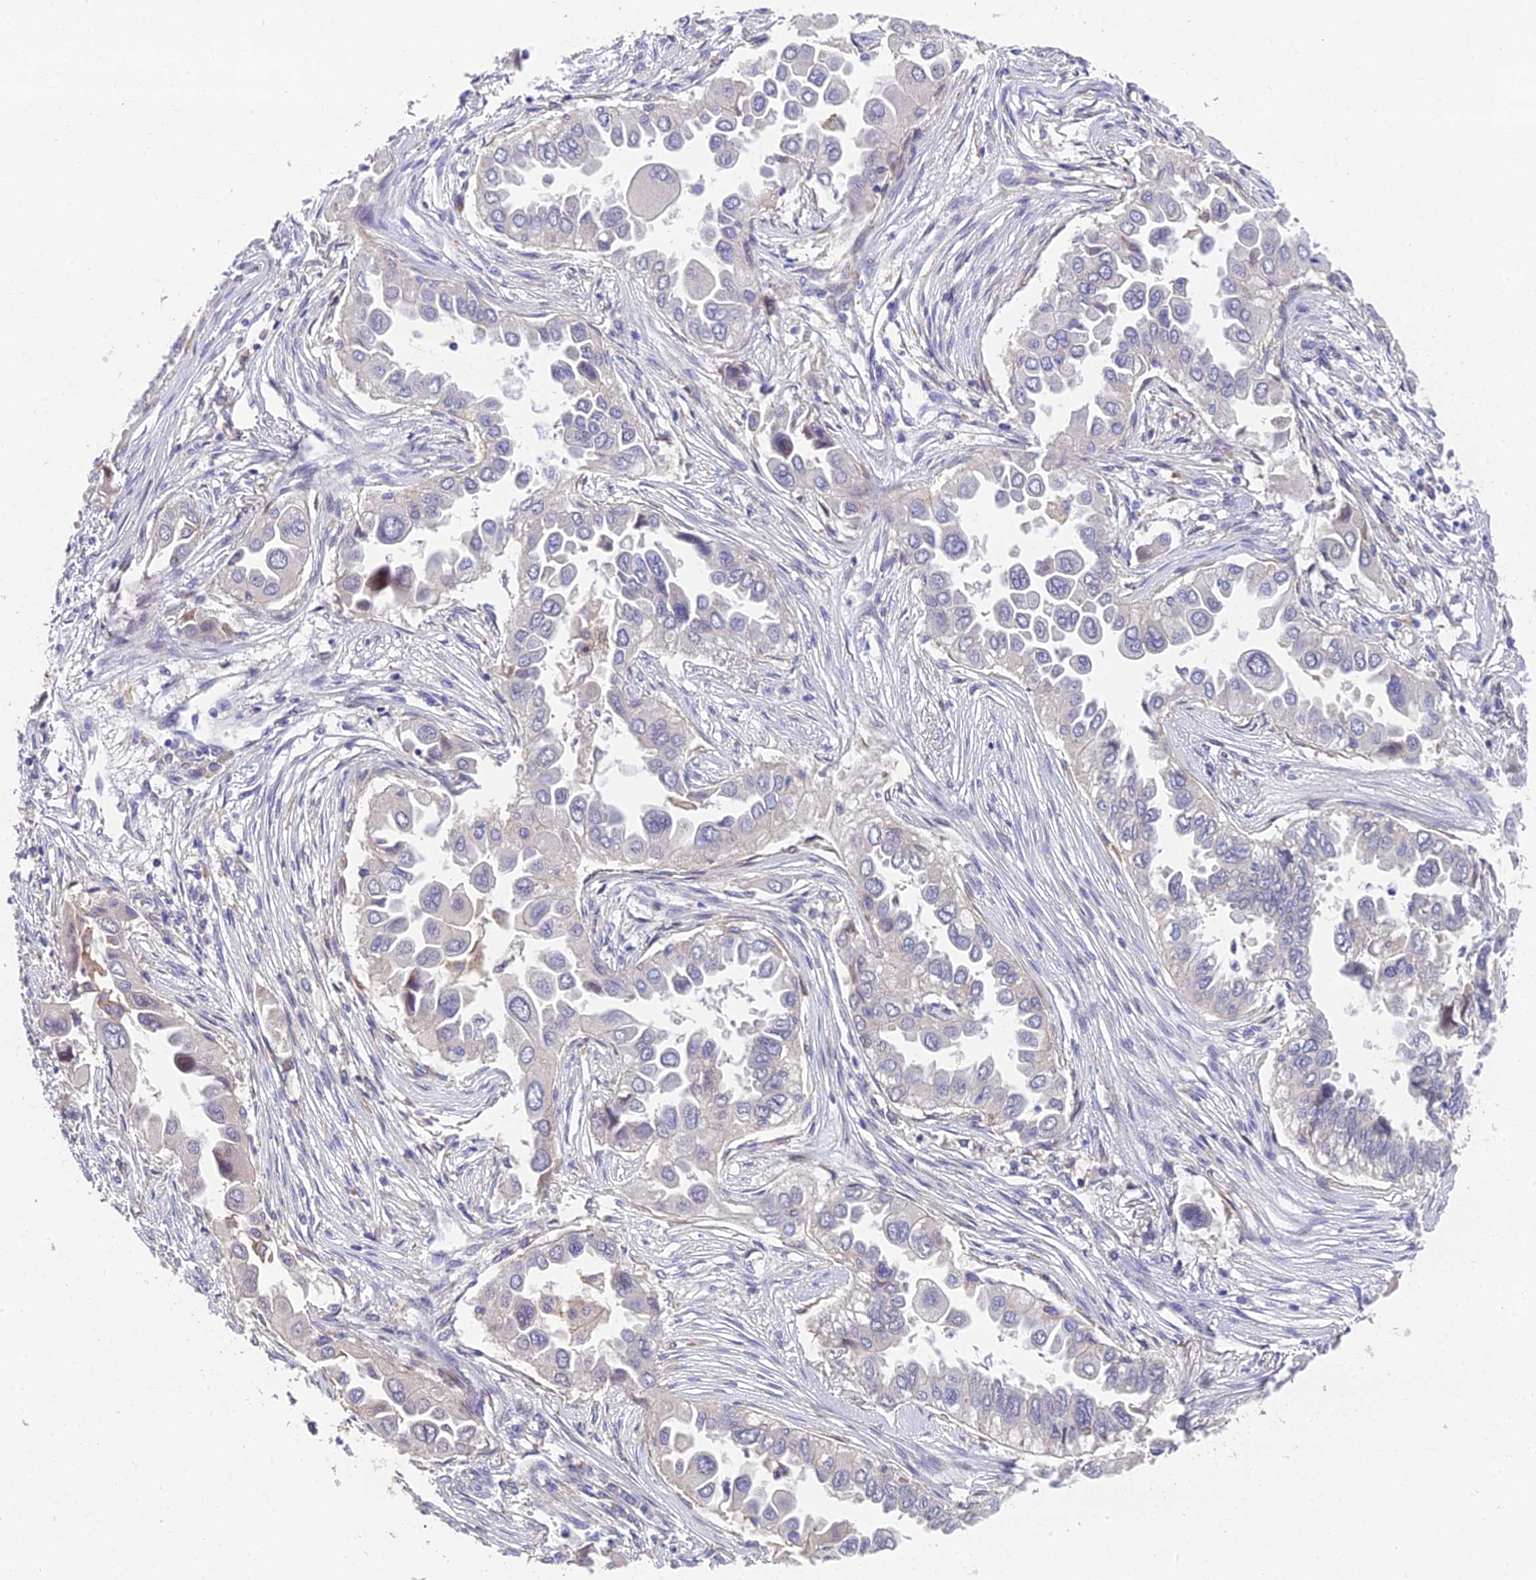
{"staining": {"intensity": "negative", "quantity": "none", "location": "none"}, "tissue": "lung cancer", "cell_type": "Tumor cells", "image_type": "cancer", "snomed": [{"axis": "morphology", "description": "Adenocarcinoma, NOS"}, {"axis": "topography", "description": "Lung"}], "caption": "Immunohistochemistry (IHC) of human lung adenocarcinoma demonstrates no expression in tumor cells.", "gene": "PUS10", "patient": {"sex": "female", "age": 76}}